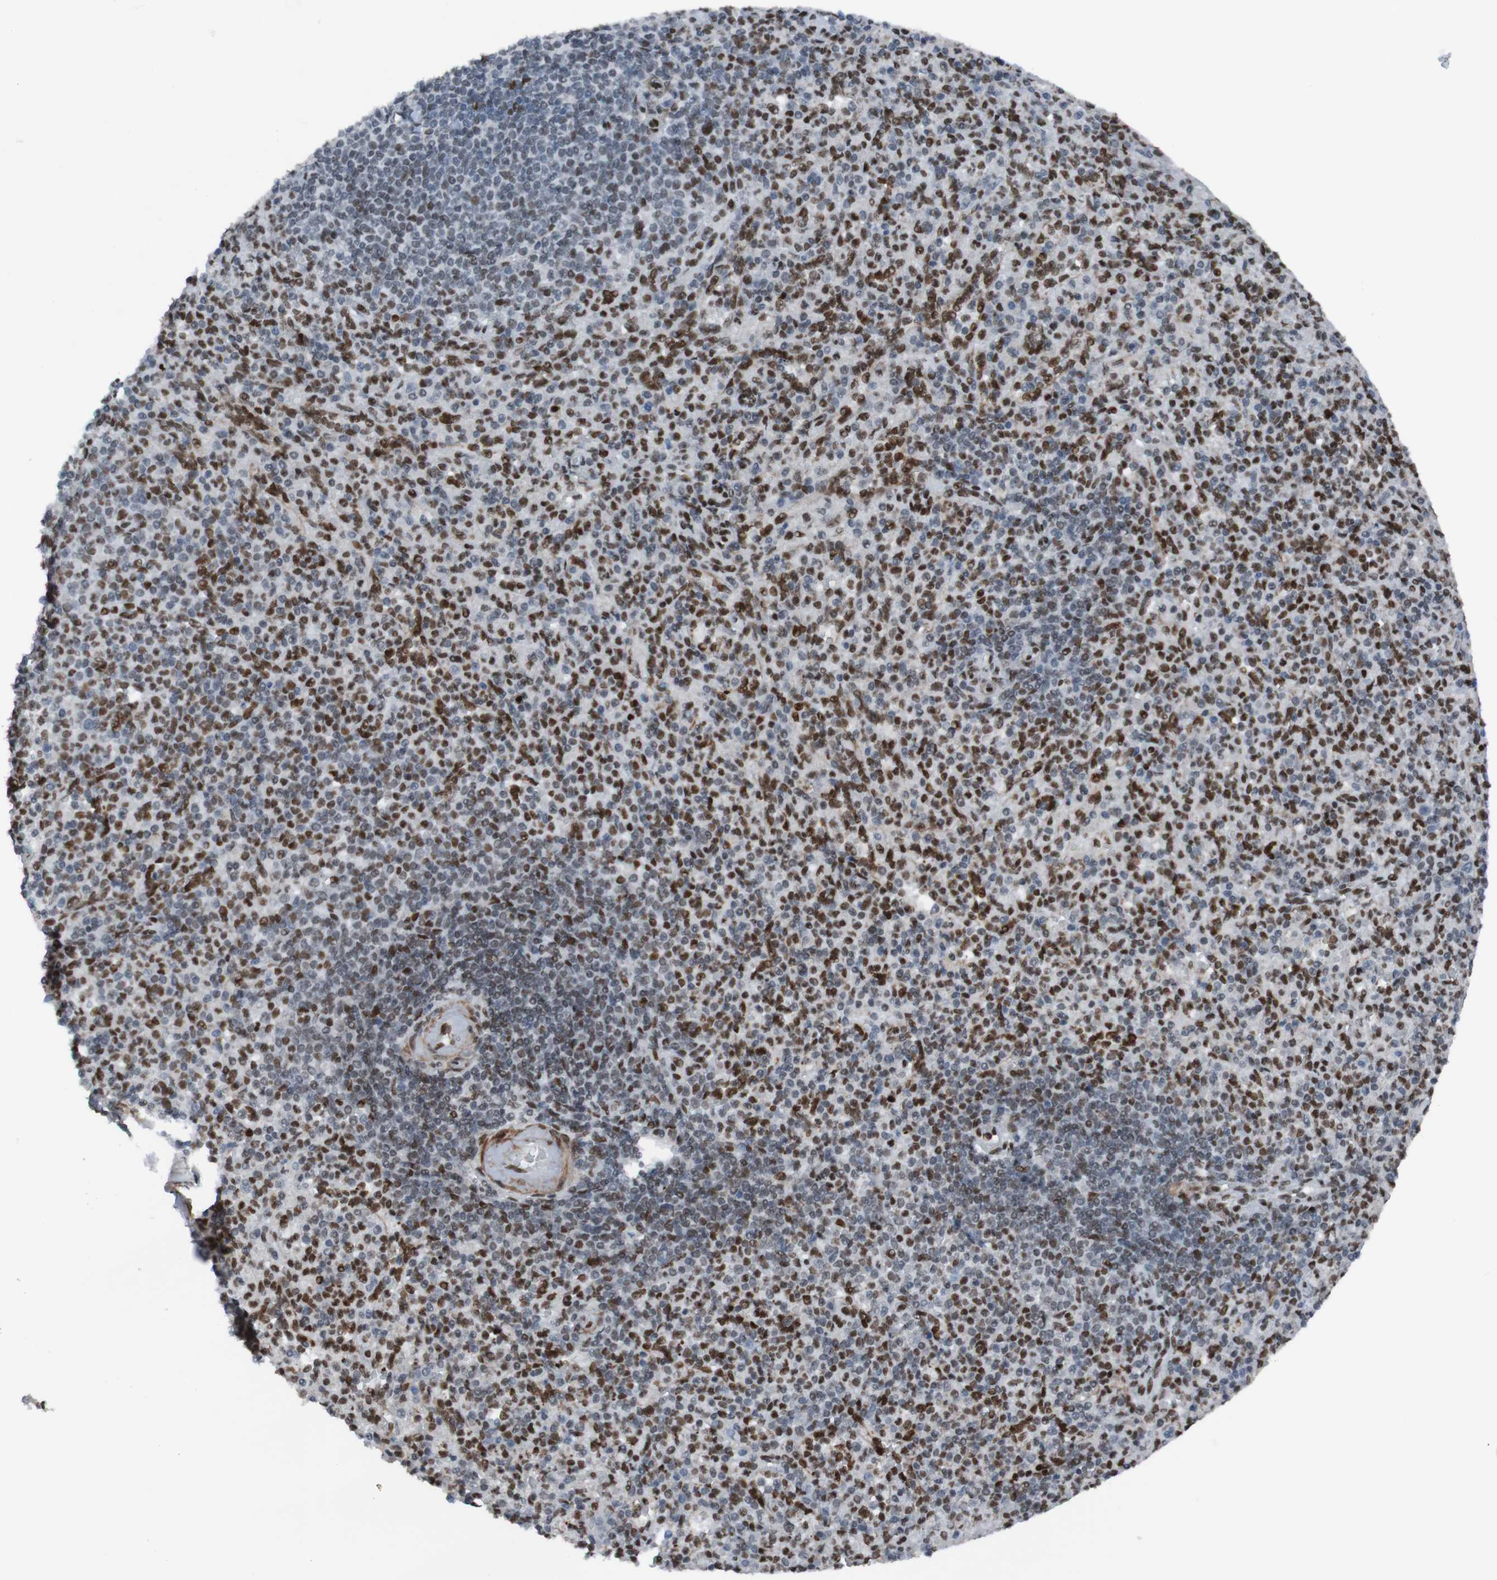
{"staining": {"intensity": "strong", "quantity": ">75%", "location": "nuclear"}, "tissue": "spleen", "cell_type": "Cells in red pulp", "image_type": "normal", "snomed": [{"axis": "morphology", "description": "Normal tissue, NOS"}, {"axis": "topography", "description": "Spleen"}], "caption": "Protein expression analysis of normal spleen displays strong nuclear staining in approximately >75% of cells in red pulp.", "gene": "PHF2", "patient": {"sex": "female", "age": 74}}